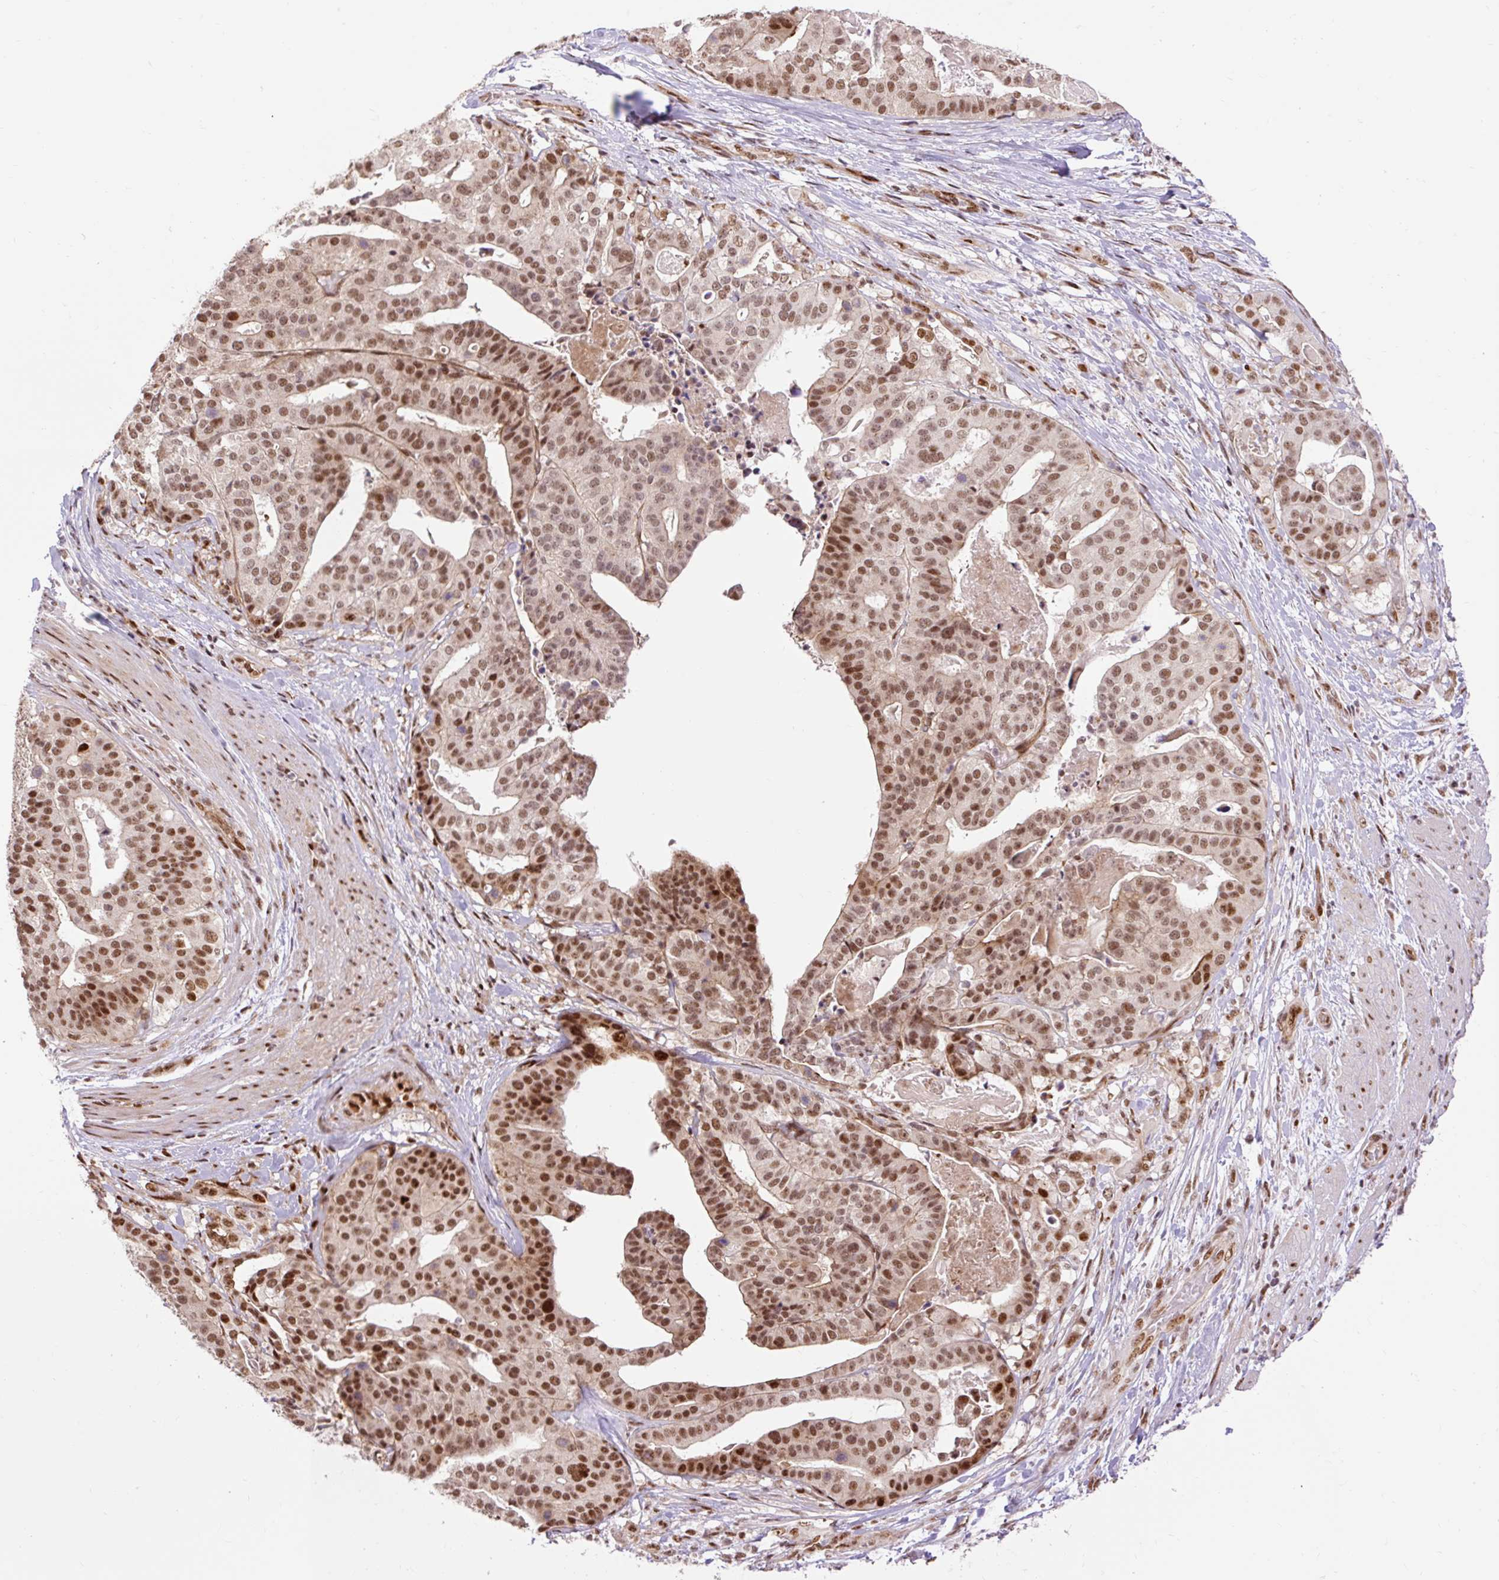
{"staining": {"intensity": "moderate", "quantity": ">75%", "location": "nuclear"}, "tissue": "stomach cancer", "cell_type": "Tumor cells", "image_type": "cancer", "snomed": [{"axis": "morphology", "description": "Adenocarcinoma, NOS"}, {"axis": "topography", "description": "Stomach"}], "caption": "Protein expression analysis of stomach cancer (adenocarcinoma) exhibits moderate nuclear staining in about >75% of tumor cells.", "gene": "MECOM", "patient": {"sex": "male", "age": 48}}